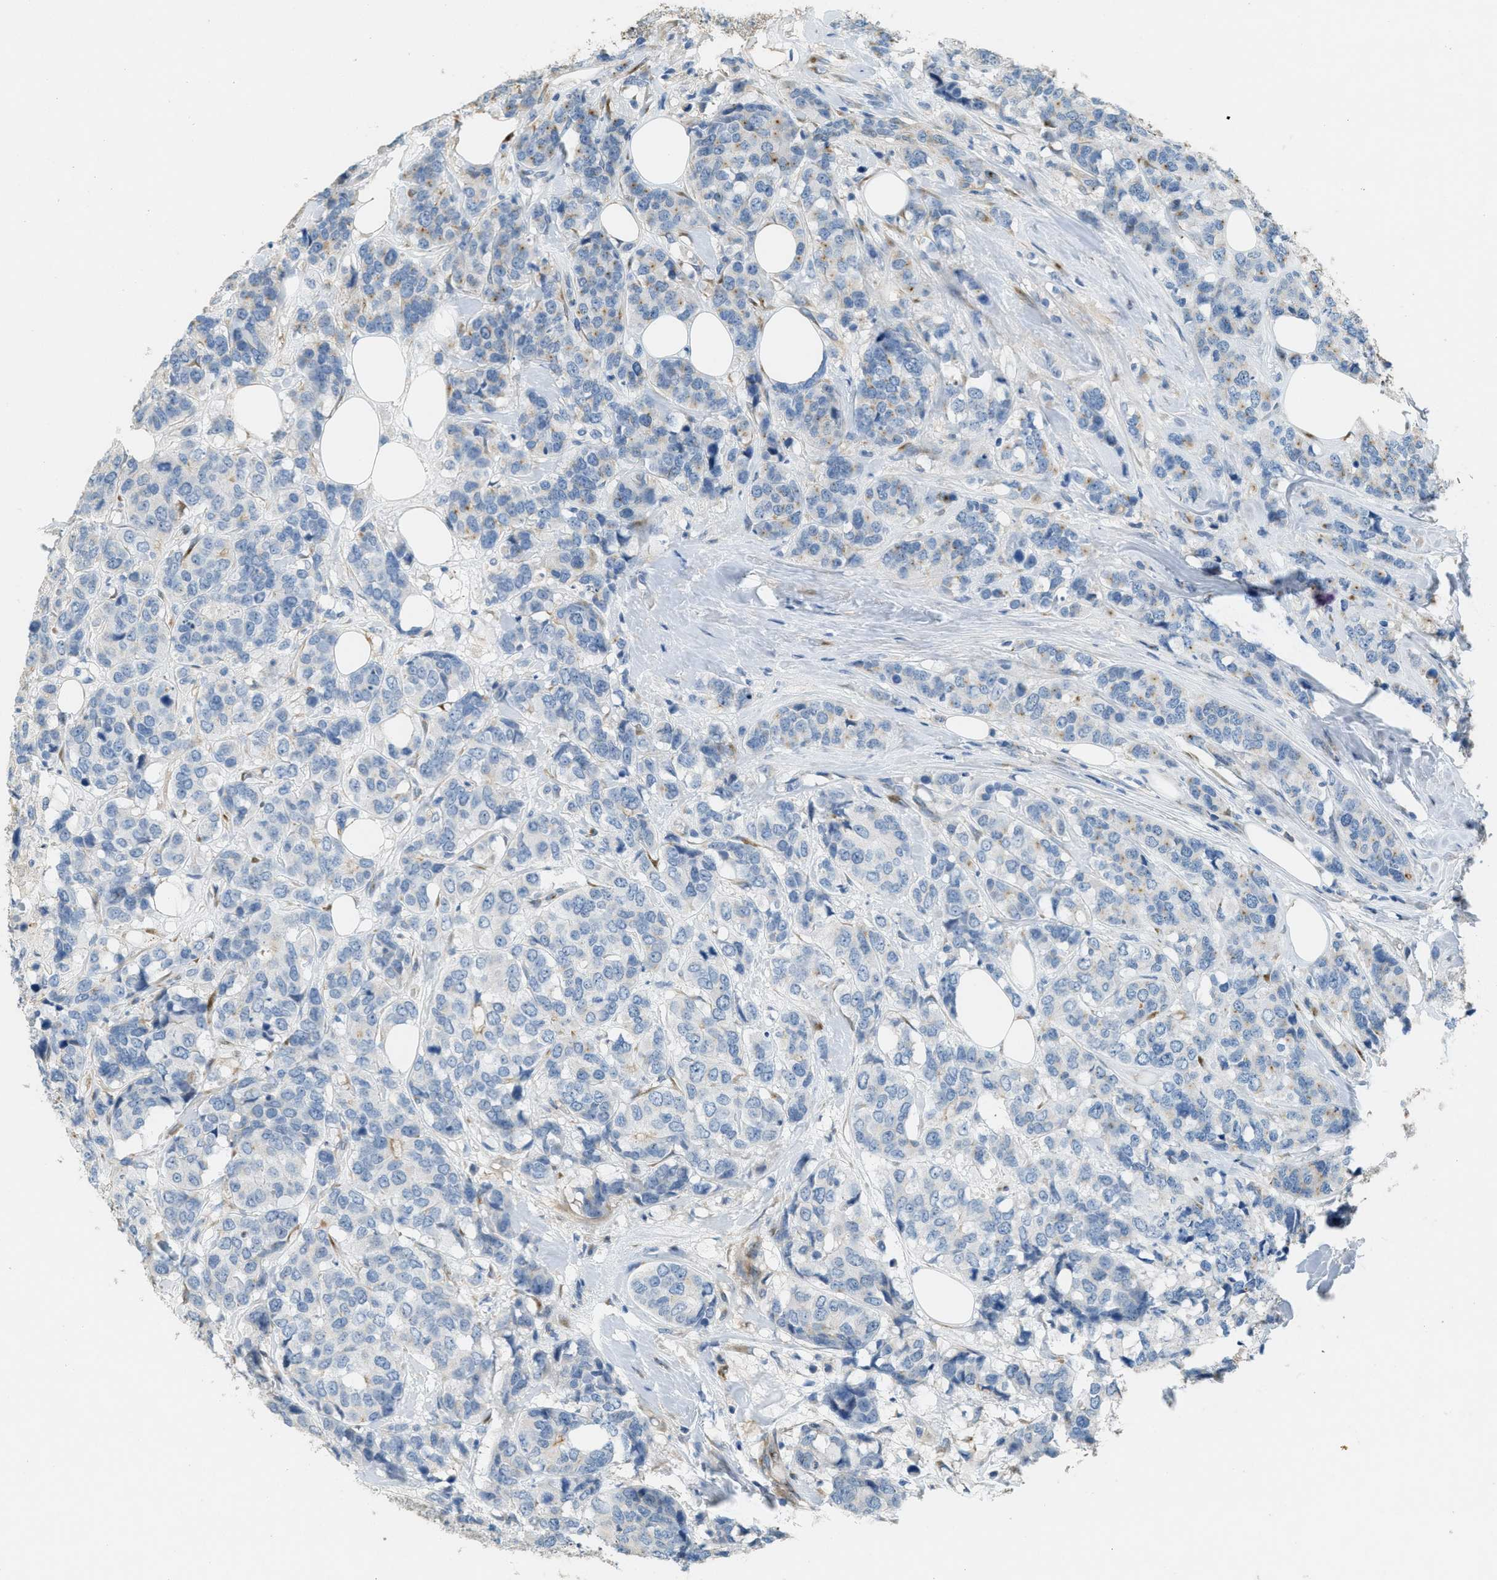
{"staining": {"intensity": "negative", "quantity": "none", "location": "none"}, "tissue": "breast cancer", "cell_type": "Tumor cells", "image_type": "cancer", "snomed": [{"axis": "morphology", "description": "Lobular carcinoma"}, {"axis": "topography", "description": "Breast"}], "caption": "An IHC photomicrograph of breast cancer is shown. There is no staining in tumor cells of breast cancer.", "gene": "ADCY5", "patient": {"sex": "female", "age": 59}}